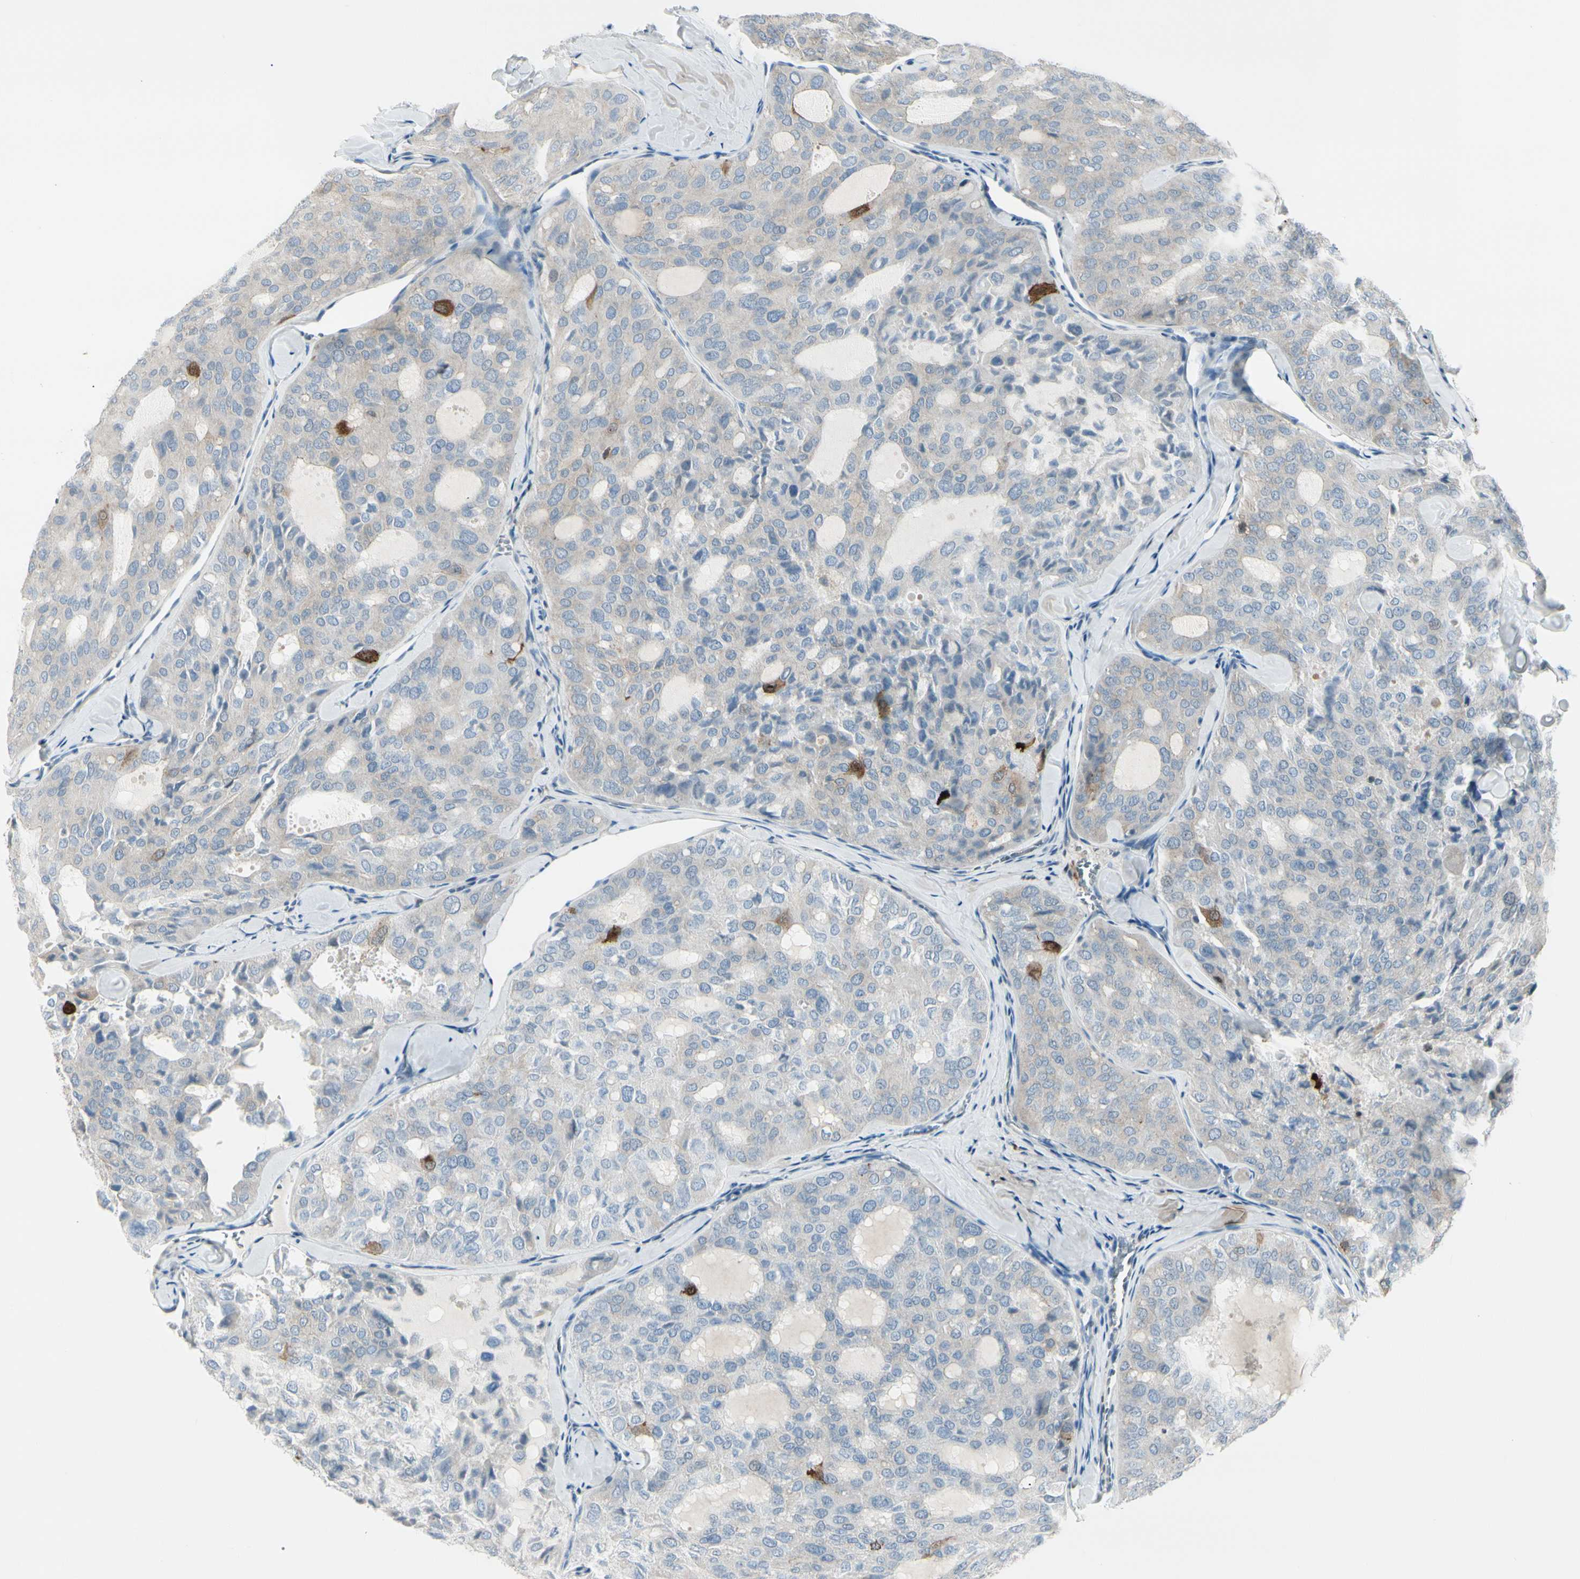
{"staining": {"intensity": "strong", "quantity": "<25%", "location": "cytoplasmic/membranous"}, "tissue": "thyroid cancer", "cell_type": "Tumor cells", "image_type": "cancer", "snomed": [{"axis": "morphology", "description": "Follicular adenoma carcinoma, NOS"}, {"axis": "topography", "description": "Thyroid gland"}], "caption": "This histopathology image displays immunohistochemistry (IHC) staining of thyroid follicular adenoma carcinoma, with medium strong cytoplasmic/membranous positivity in approximately <25% of tumor cells.", "gene": "TRAF1", "patient": {"sex": "male", "age": 75}}